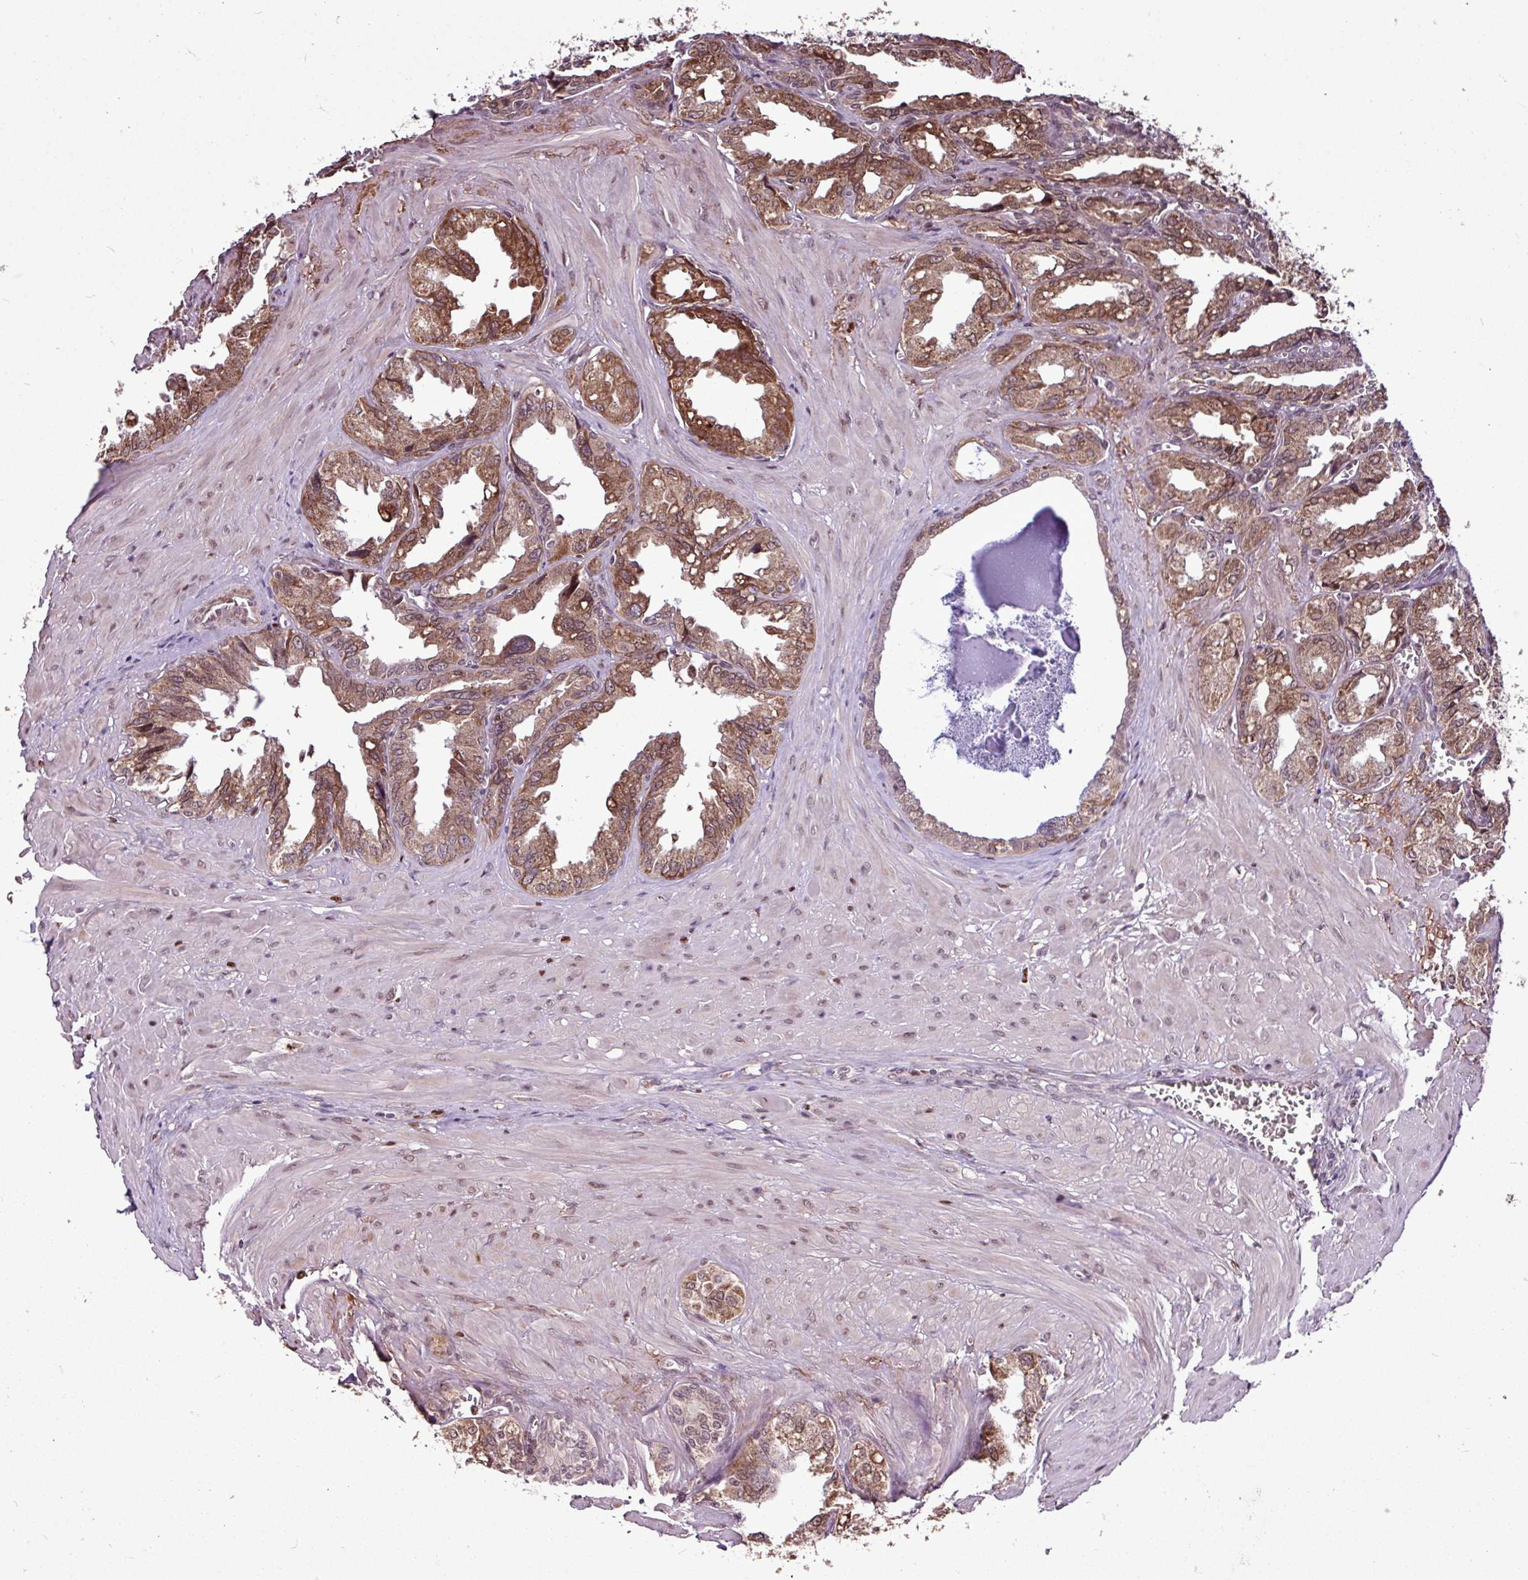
{"staining": {"intensity": "moderate", "quantity": ">75%", "location": "cytoplasmic/membranous"}, "tissue": "seminal vesicle", "cell_type": "Glandular cells", "image_type": "normal", "snomed": [{"axis": "morphology", "description": "Normal tissue, NOS"}, {"axis": "topography", "description": "Seminal veicle"}], "caption": "This is a histology image of immunohistochemistry (IHC) staining of normal seminal vesicle, which shows moderate staining in the cytoplasmic/membranous of glandular cells.", "gene": "SKIC2", "patient": {"sex": "male", "age": 67}}